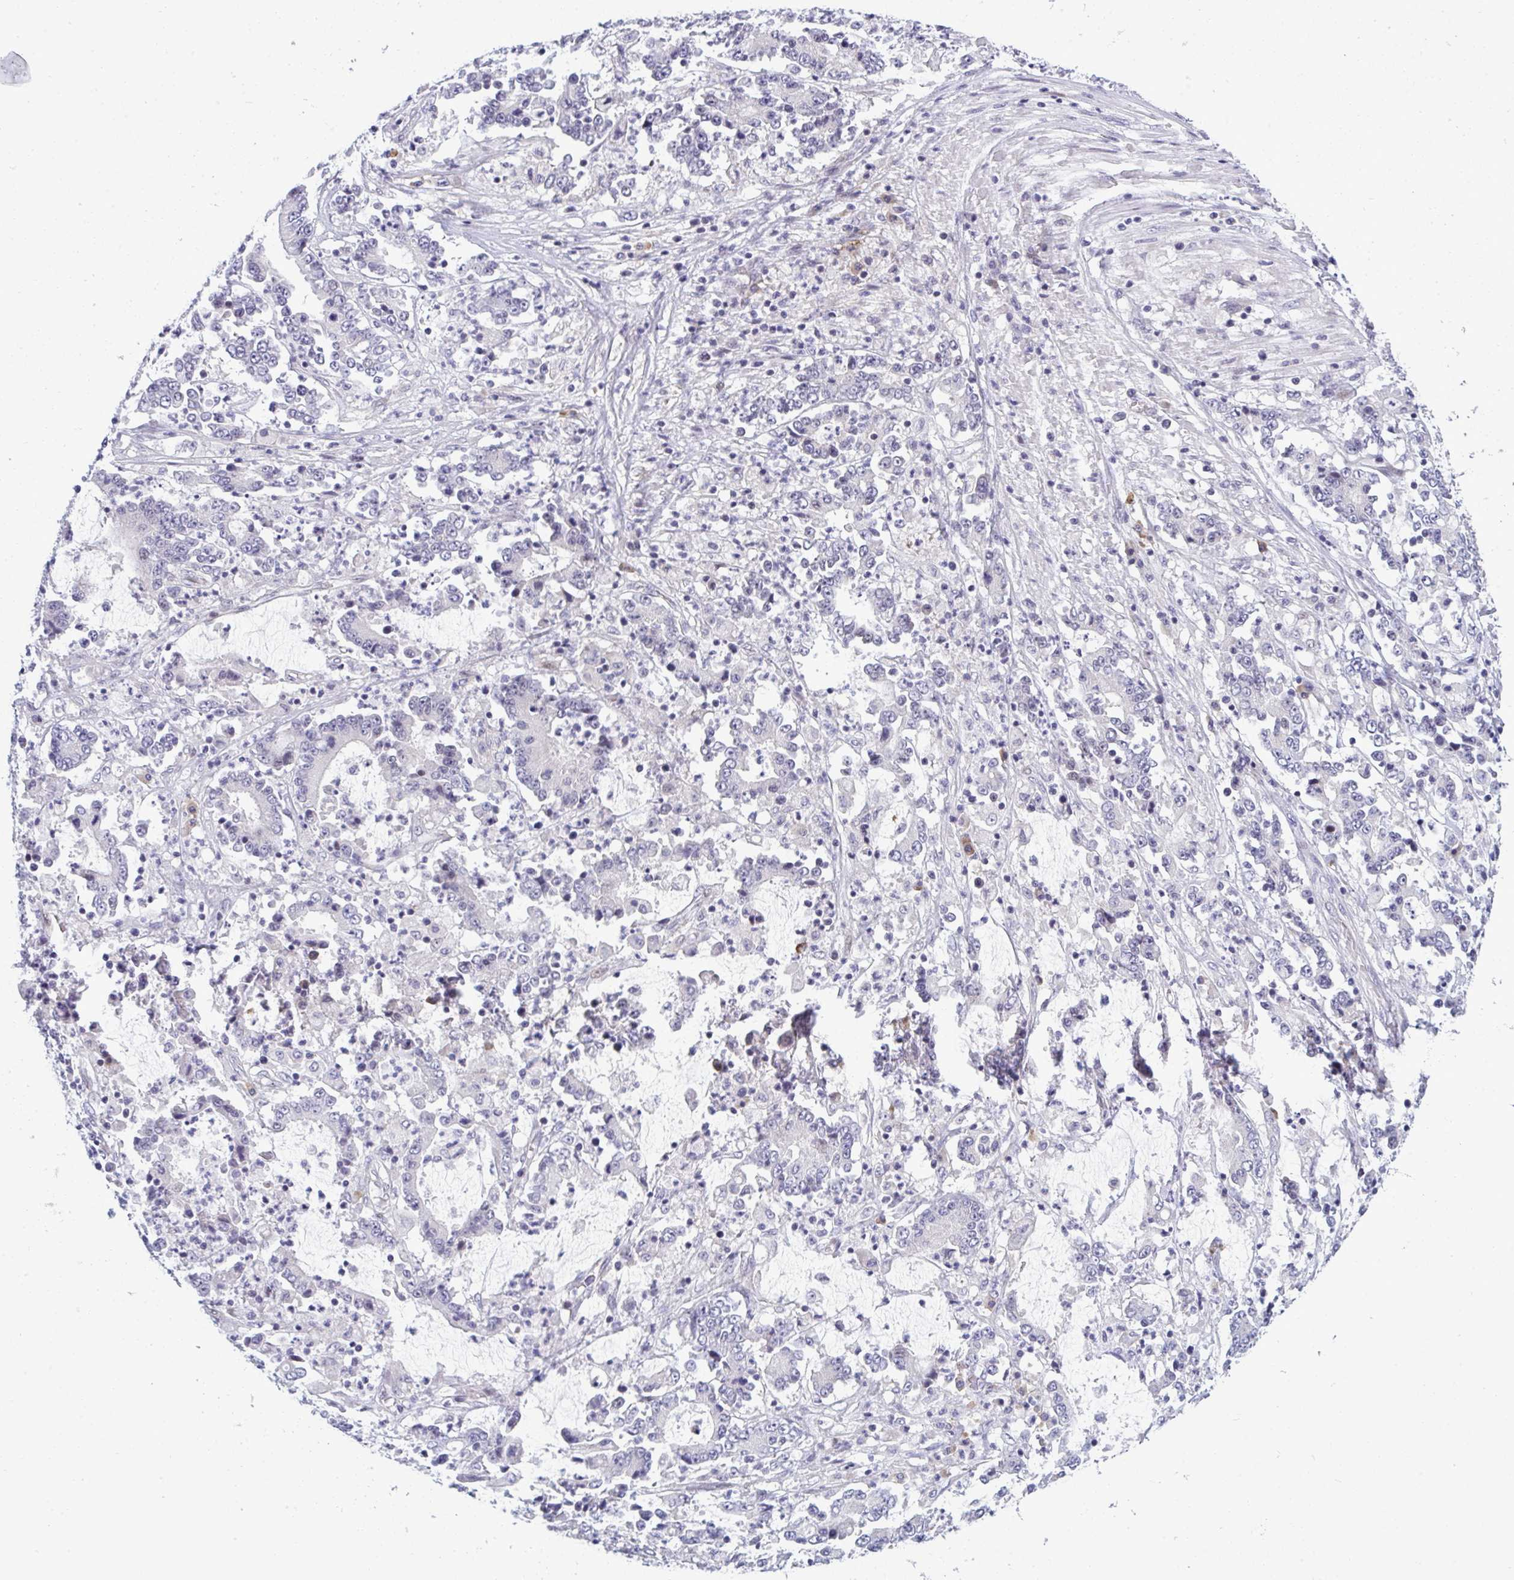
{"staining": {"intensity": "negative", "quantity": "none", "location": "none"}, "tissue": "stomach cancer", "cell_type": "Tumor cells", "image_type": "cancer", "snomed": [{"axis": "morphology", "description": "Adenocarcinoma, NOS"}, {"axis": "topography", "description": "Stomach, upper"}], "caption": "There is no significant expression in tumor cells of adenocarcinoma (stomach). (DAB immunohistochemistry (IHC) with hematoxylin counter stain).", "gene": "TAB1", "patient": {"sex": "male", "age": 68}}